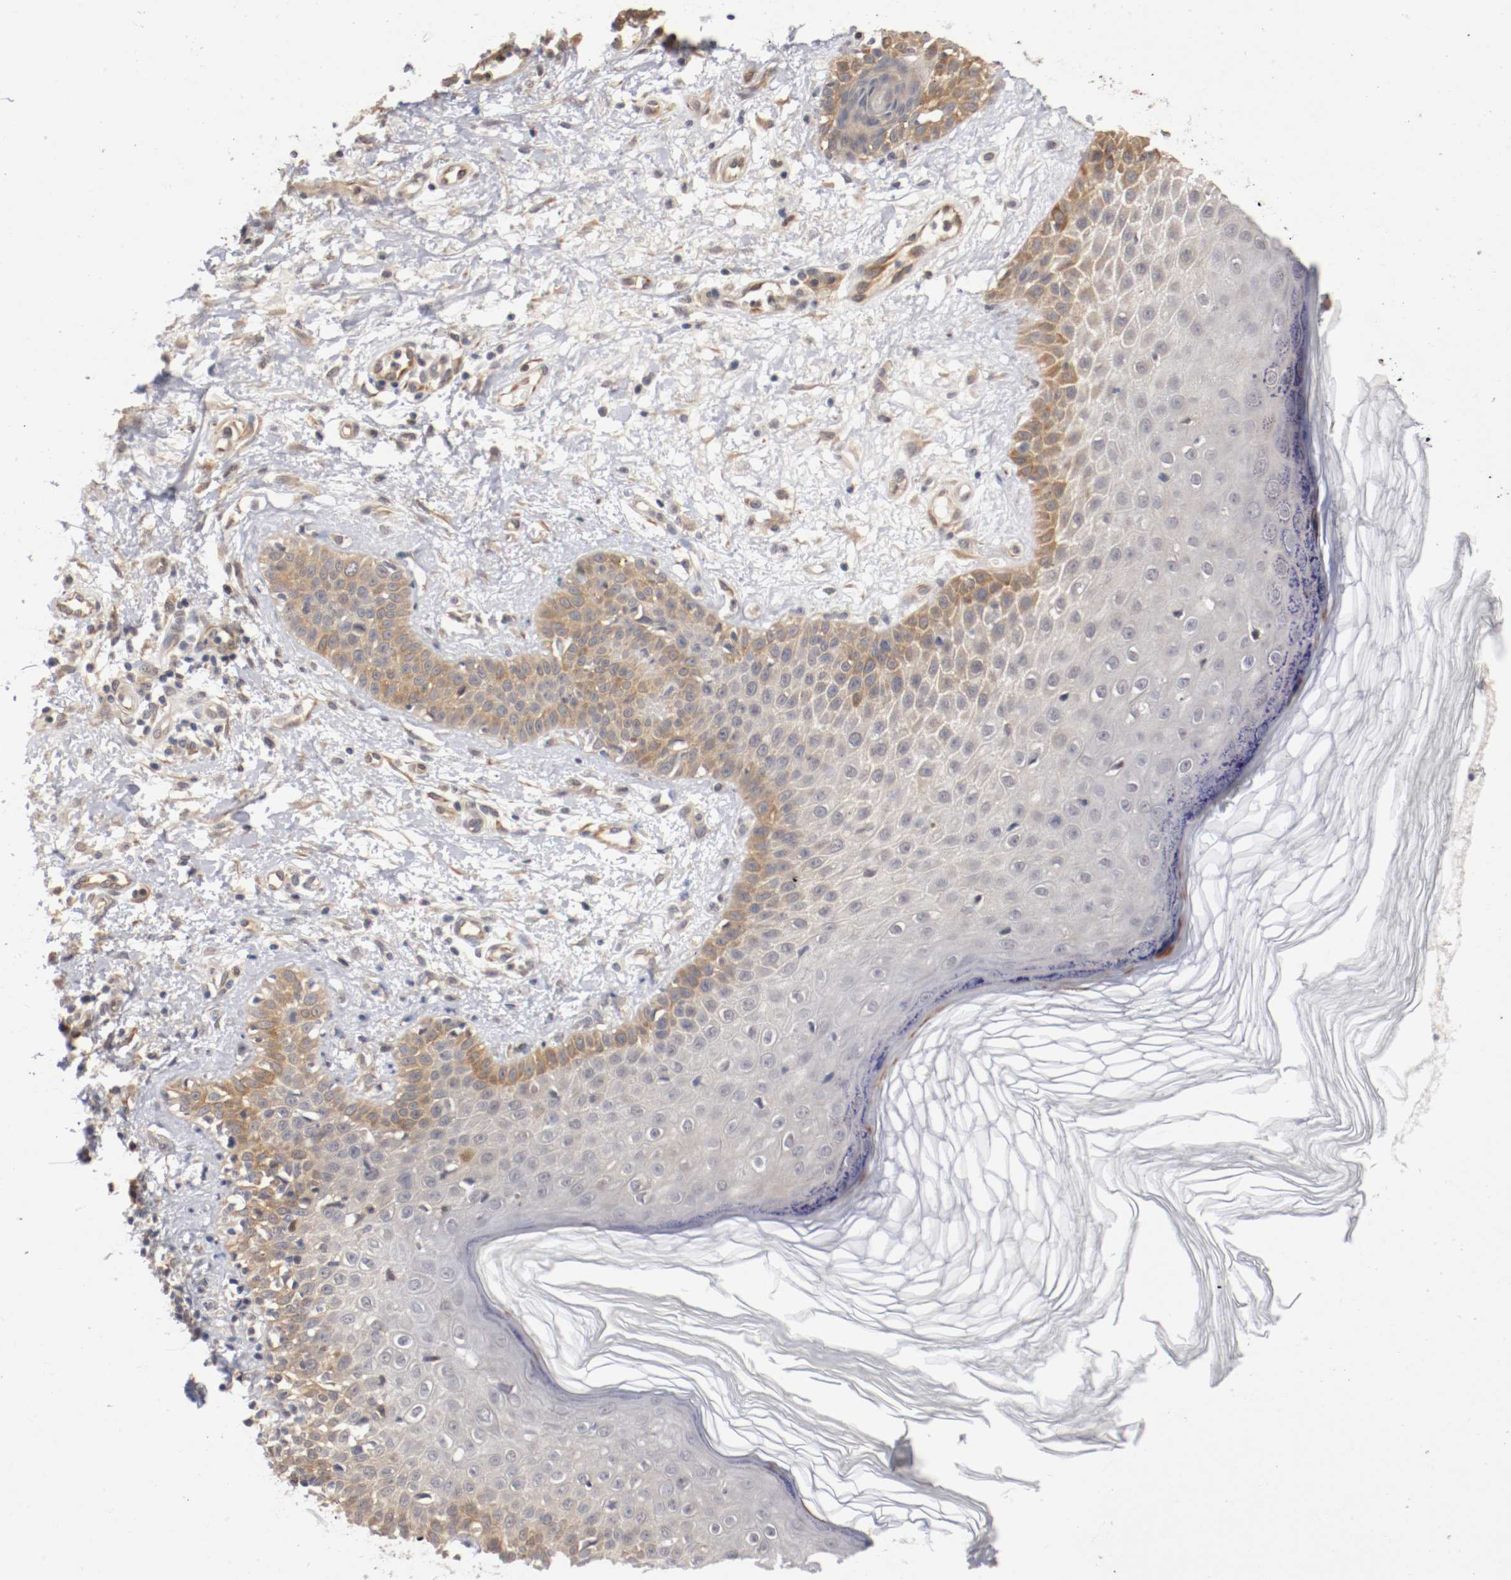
{"staining": {"intensity": "weak", "quantity": "25%-75%", "location": "cytoplasmic/membranous"}, "tissue": "skin cancer", "cell_type": "Tumor cells", "image_type": "cancer", "snomed": [{"axis": "morphology", "description": "Squamous cell carcinoma, NOS"}, {"axis": "topography", "description": "Skin"}], "caption": "A high-resolution micrograph shows immunohistochemistry staining of skin cancer (squamous cell carcinoma), which displays weak cytoplasmic/membranous positivity in approximately 25%-75% of tumor cells. (IHC, brightfield microscopy, high magnification).", "gene": "RBM23", "patient": {"sex": "female", "age": 78}}